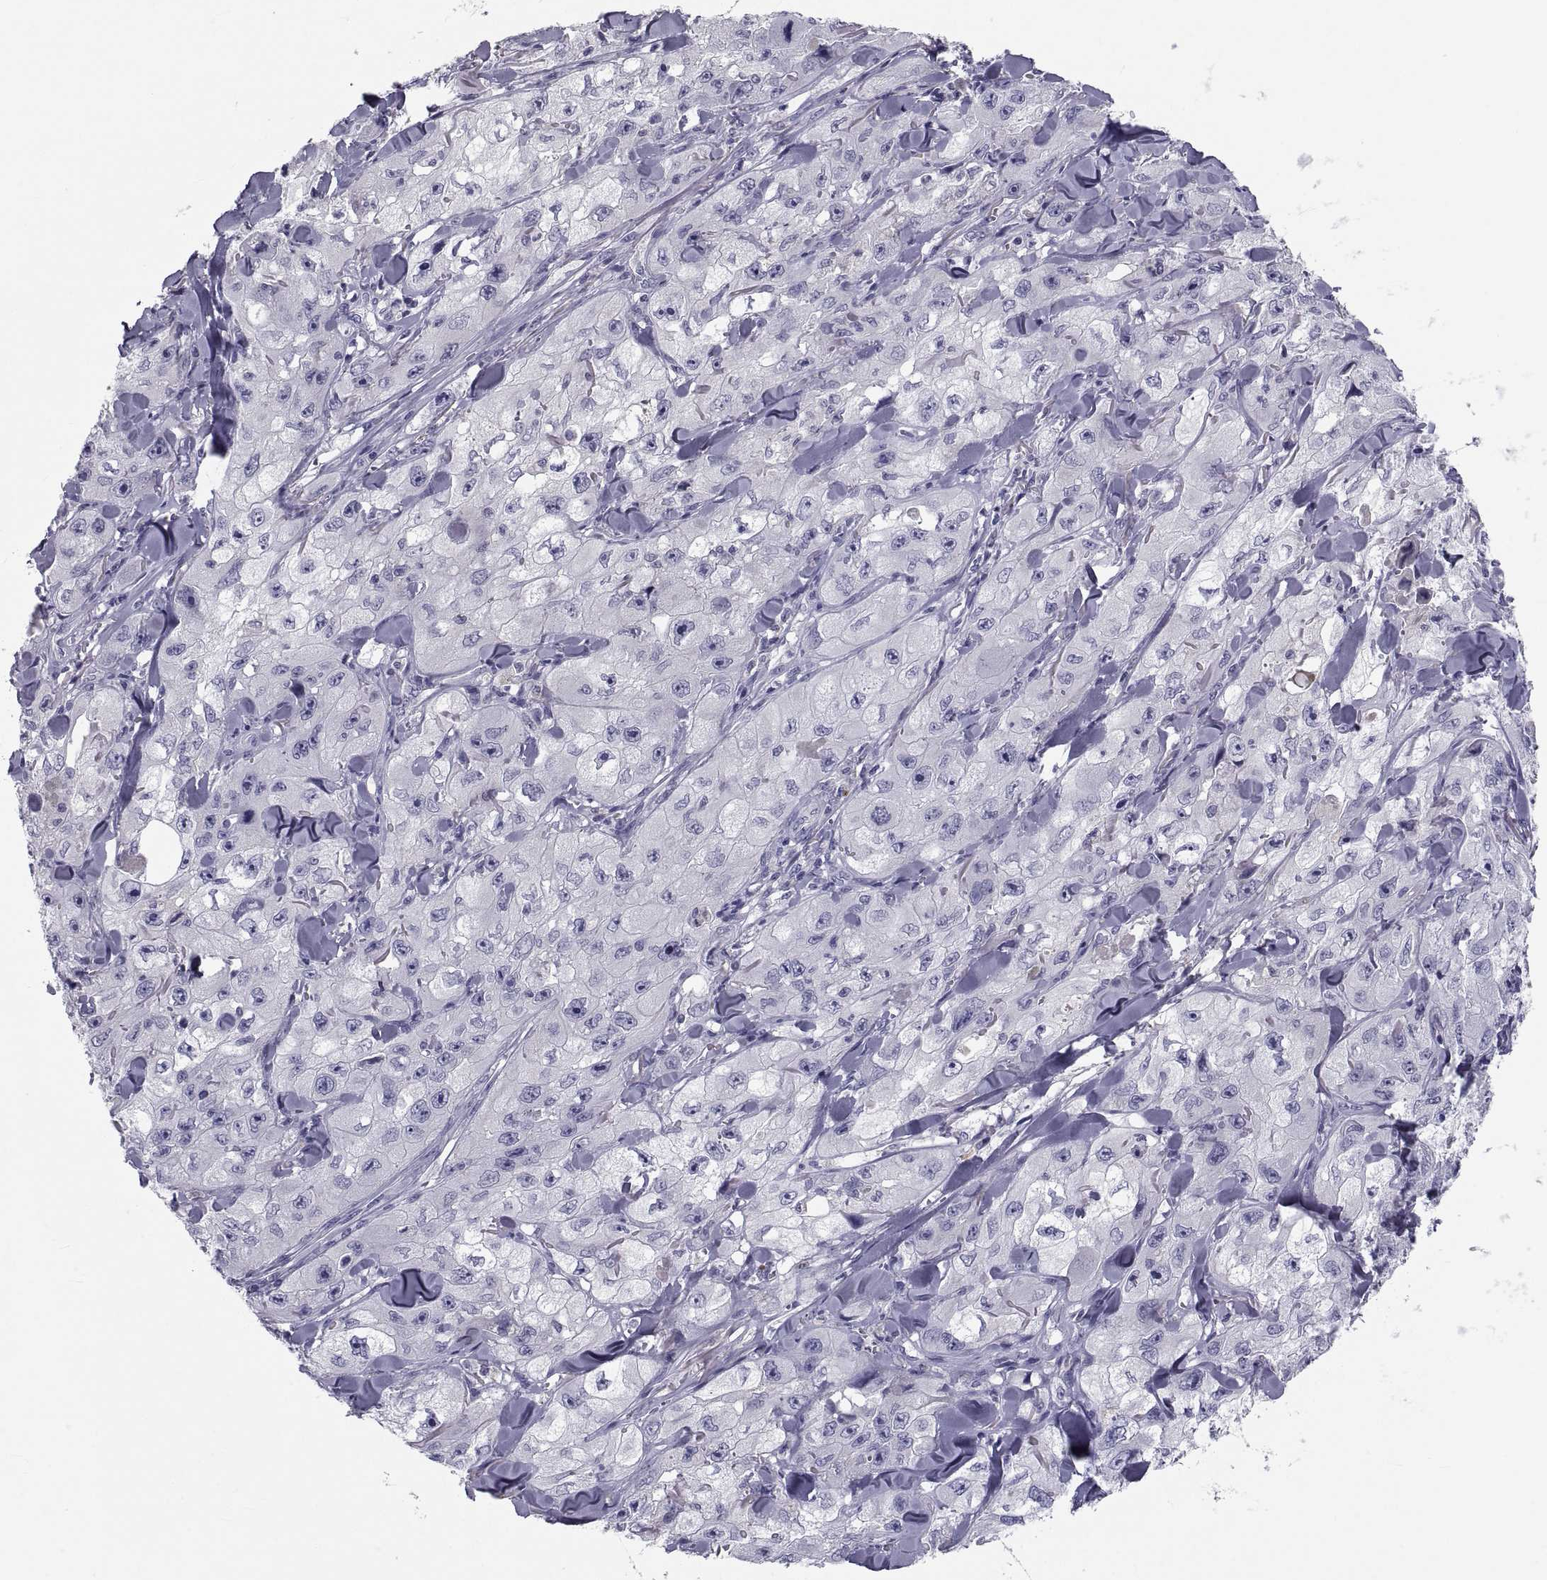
{"staining": {"intensity": "negative", "quantity": "none", "location": "none"}, "tissue": "skin cancer", "cell_type": "Tumor cells", "image_type": "cancer", "snomed": [{"axis": "morphology", "description": "Squamous cell carcinoma, NOS"}, {"axis": "topography", "description": "Skin"}, {"axis": "topography", "description": "Subcutis"}], "caption": "This is an immunohistochemistry (IHC) histopathology image of human squamous cell carcinoma (skin). There is no staining in tumor cells.", "gene": "PDZRN4", "patient": {"sex": "male", "age": 73}}